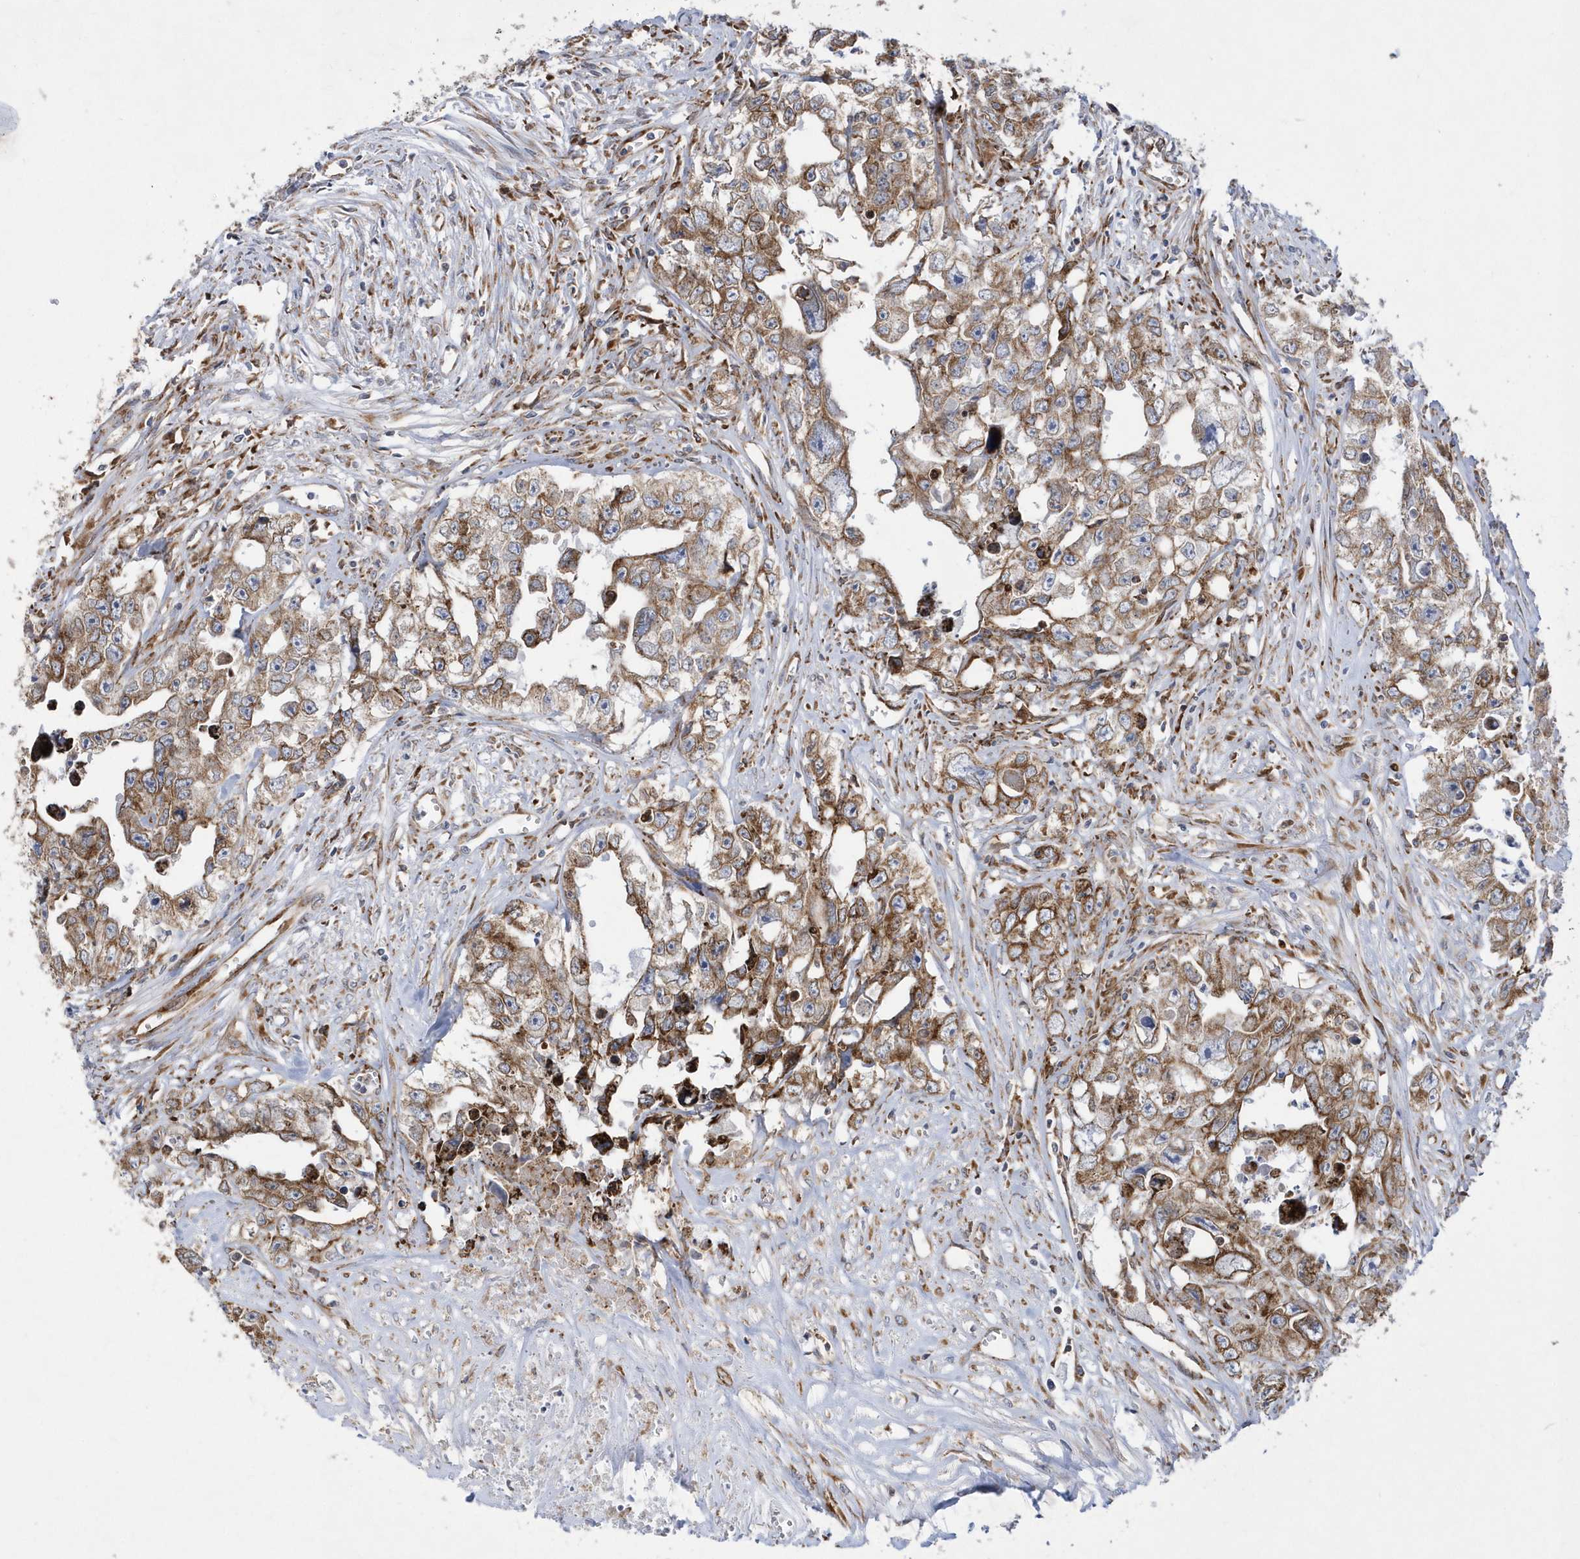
{"staining": {"intensity": "moderate", "quantity": ">75%", "location": "cytoplasmic/membranous"}, "tissue": "testis cancer", "cell_type": "Tumor cells", "image_type": "cancer", "snomed": [{"axis": "morphology", "description": "Seminoma, NOS"}, {"axis": "morphology", "description": "Carcinoma, Embryonal, NOS"}, {"axis": "topography", "description": "Testis"}], "caption": "Human embryonal carcinoma (testis) stained with a brown dye shows moderate cytoplasmic/membranous positive positivity in about >75% of tumor cells.", "gene": "MED31", "patient": {"sex": "male", "age": 43}}